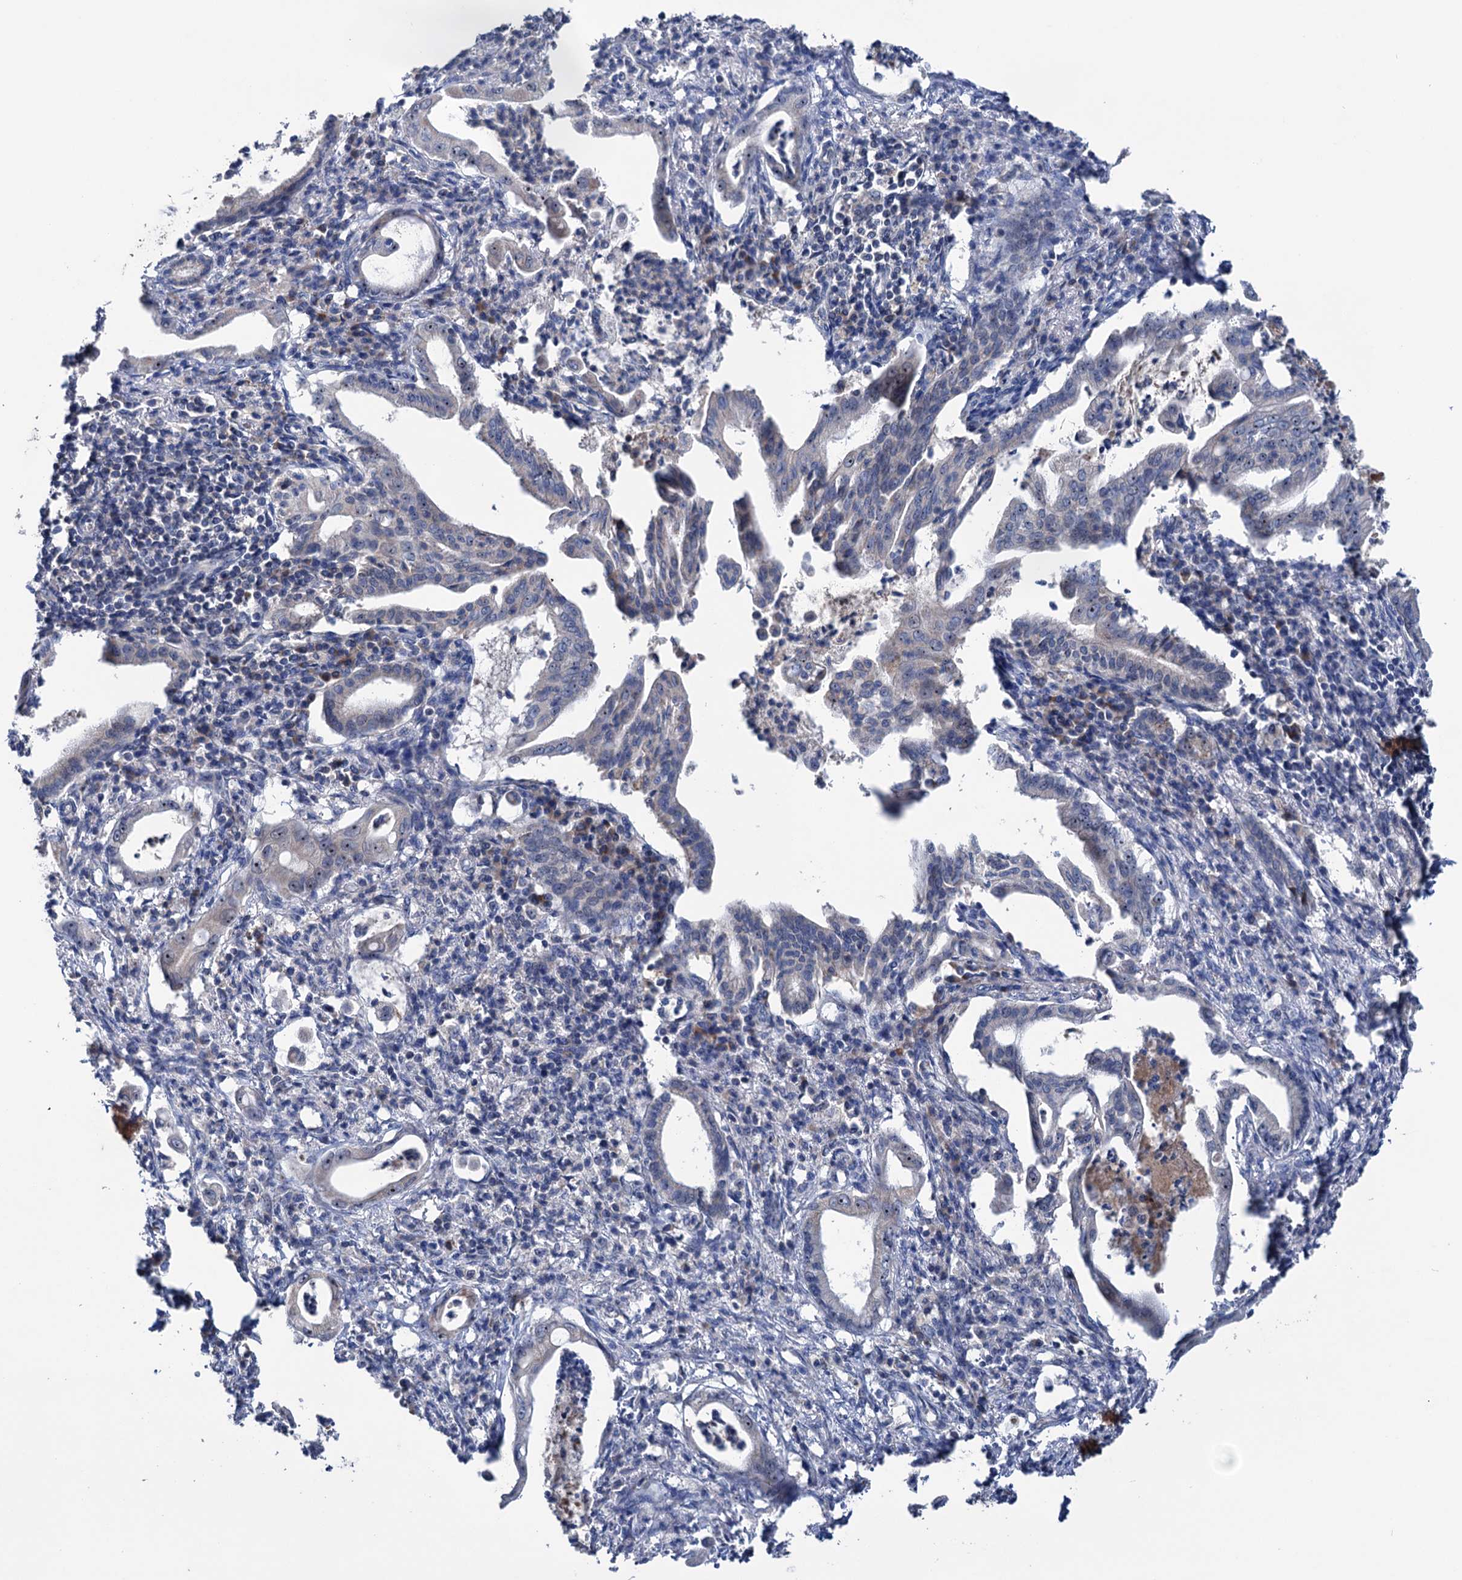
{"staining": {"intensity": "negative", "quantity": "none", "location": "none"}, "tissue": "pancreatic cancer", "cell_type": "Tumor cells", "image_type": "cancer", "snomed": [{"axis": "morphology", "description": "Adenocarcinoma, NOS"}, {"axis": "topography", "description": "Pancreas"}], "caption": "IHC of adenocarcinoma (pancreatic) demonstrates no positivity in tumor cells.", "gene": "HTR3B", "patient": {"sex": "female", "age": 55}}